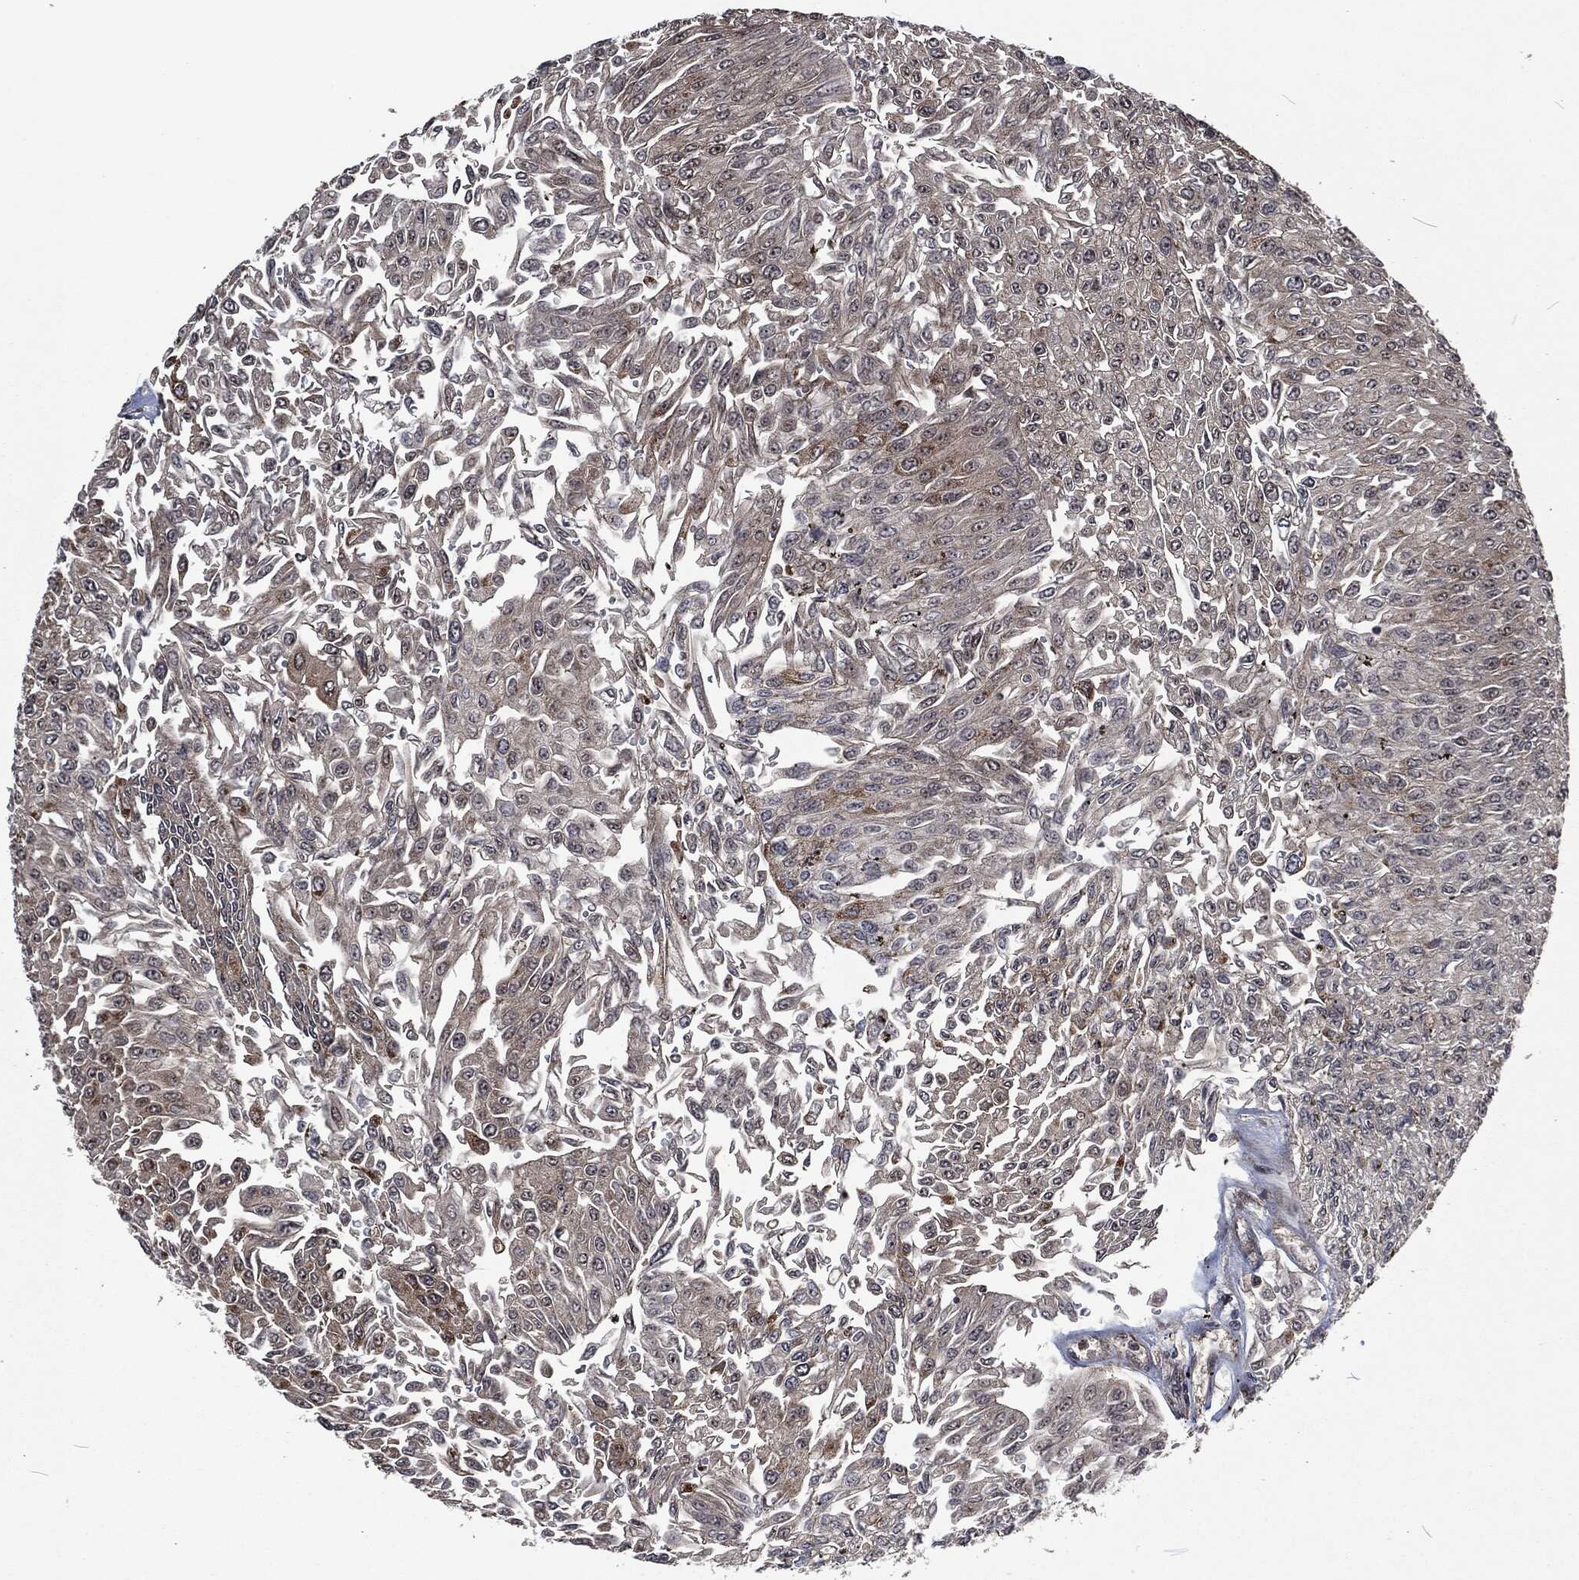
{"staining": {"intensity": "negative", "quantity": "none", "location": "none"}, "tissue": "urothelial cancer", "cell_type": "Tumor cells", "image_type": "cancer", "snomed": [{"axis": "morphology", "description": "Urothelial carcinoma, Low grade"}, {"axis": "topography", "description": "Urinary bladder"}], "caption": "High power microscopy histopathology image of an IHC image of urothelial cancer, revealing no significant positivity in tumor cells.", "gene": "CMPK2", "patient": {"sex": "male", "age": 67}}